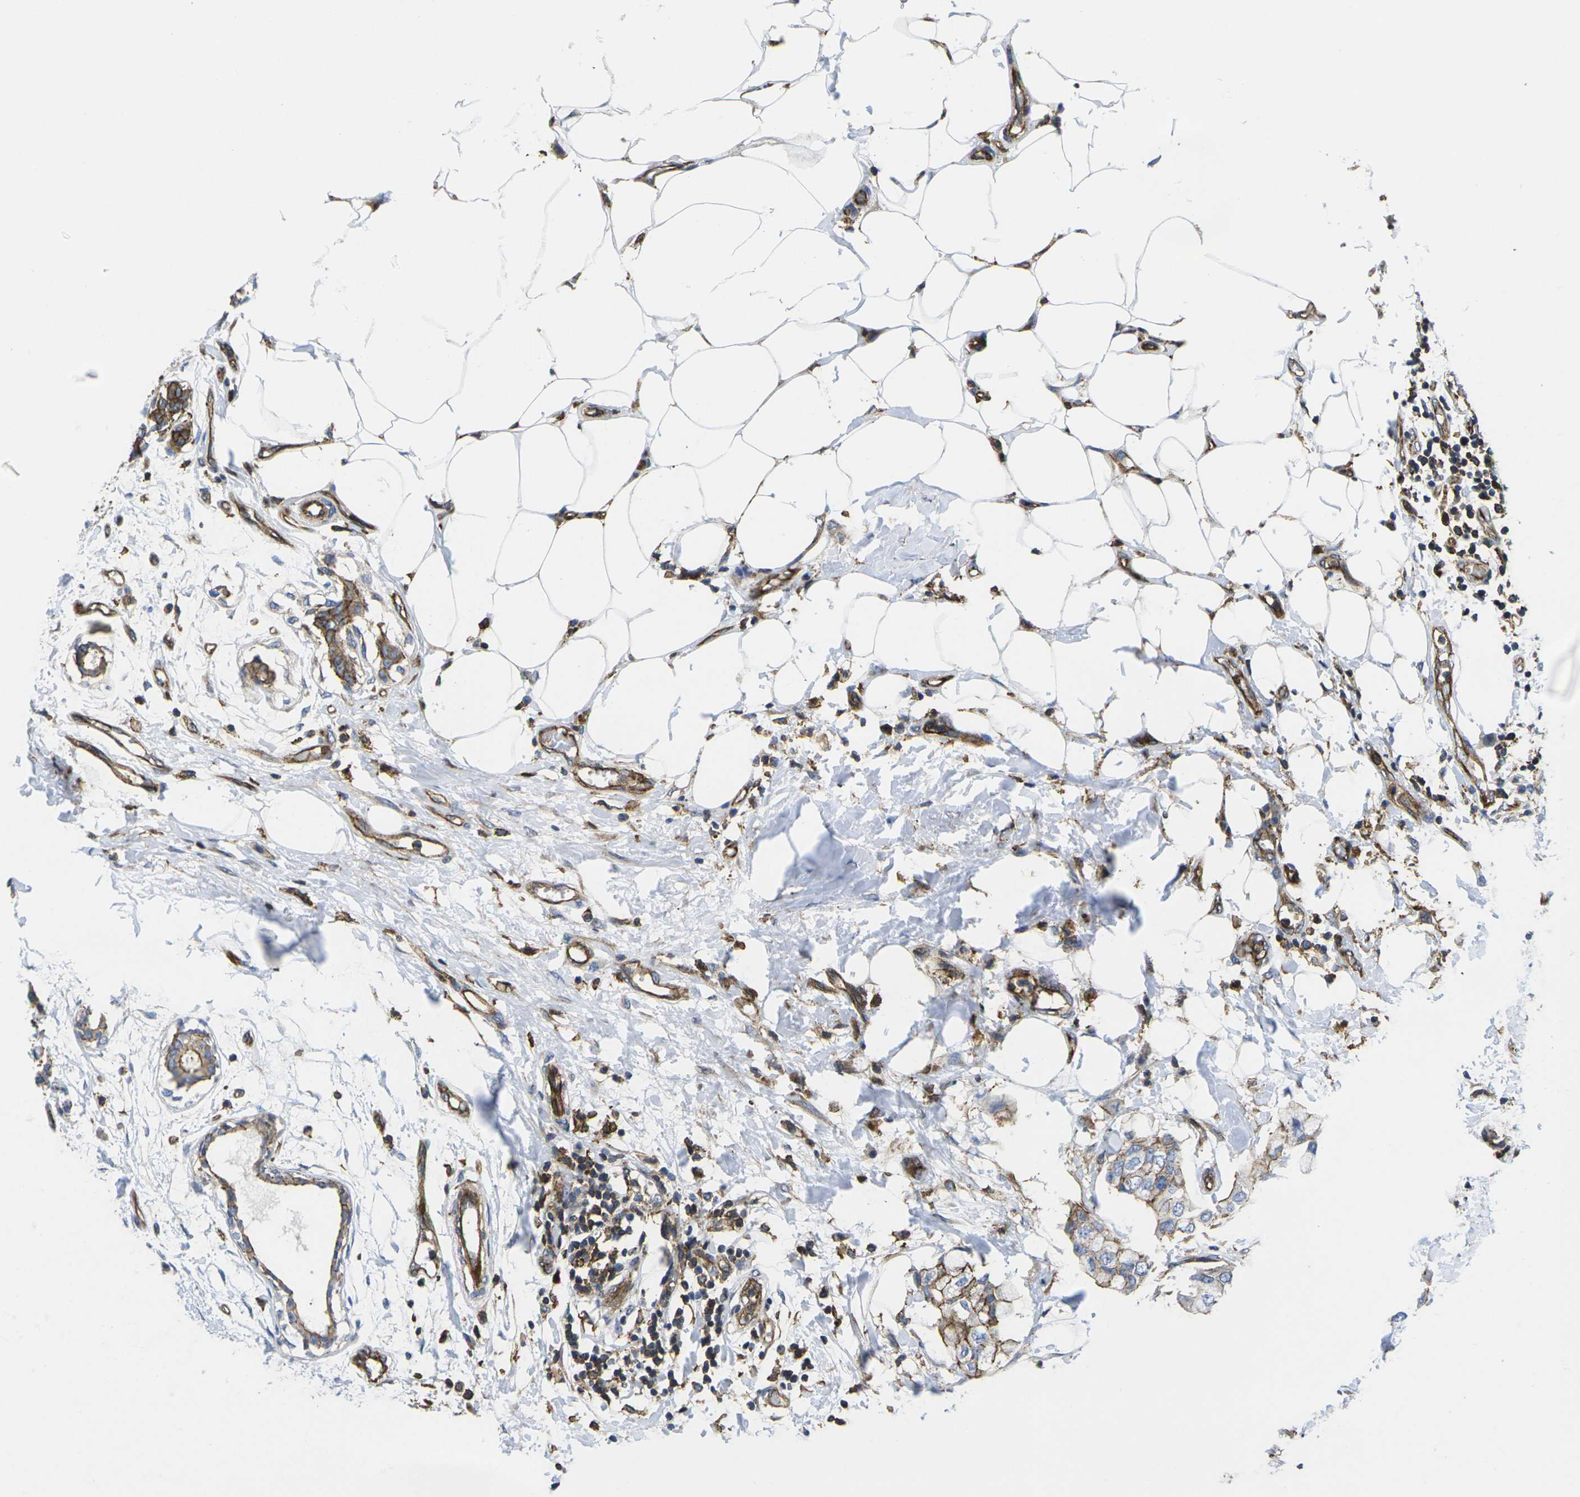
{"staining": {"intensity": "moderate", "quantity": "25%-75%", "location": "cytoplasmic/membranous"}, "tissue": "breast cancer", "cell_type": "Tumor cells", "image_type": "cancer", "snomed": [{"axis": "morphology", "description": "Duct carcinoma"}, {"axis": "topography", "description": "Breast"}], "caption": "Protein expression analysis of human breast cancer (intraductal carcinoma) reveals moderate cytoplasmic/membranous positivity in about 25%-75% of tumor cells.", "gene": "IQGAP1", "patient": {"sex": "female", "age": 40}}